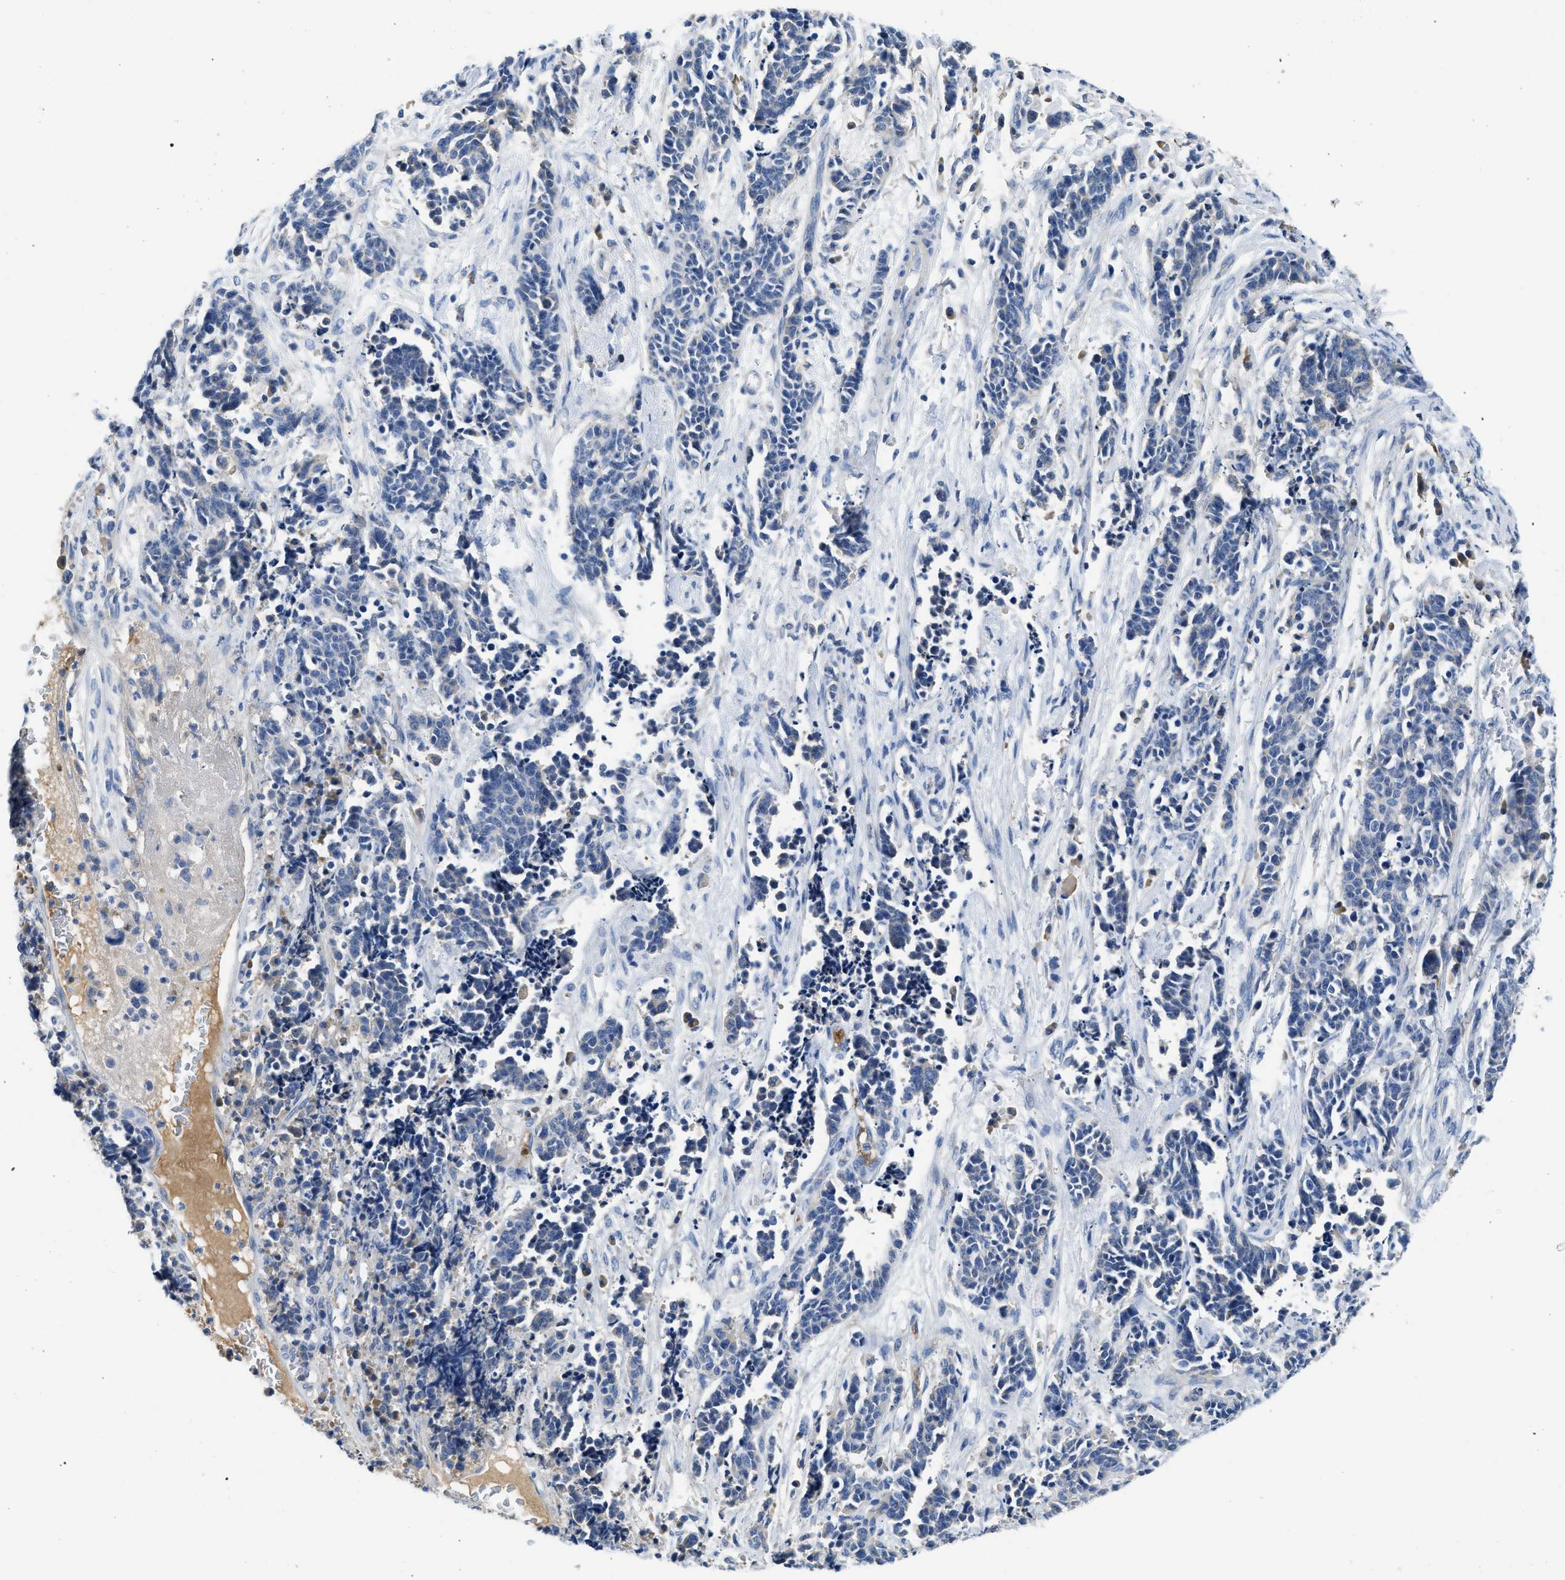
{"staining": {"intensity": "negative", "quantity": "none", "location": "none"}, "tissue": "cervical cancer", "cell_type": "Tumor cells", "image_type": "cancer", "snomed": [{"axis": "morphology", "description": "Squamous cell carcinoma, NOS"}, {"axis": "topography", "description": "Cervix"}], "caption": "A photomicrograph of human cervical cancer (squamous cell carcinoma) is negative for staining in tumor cells.", "gene": "C1S", "patient": {"sex": "female", "age": 35}}